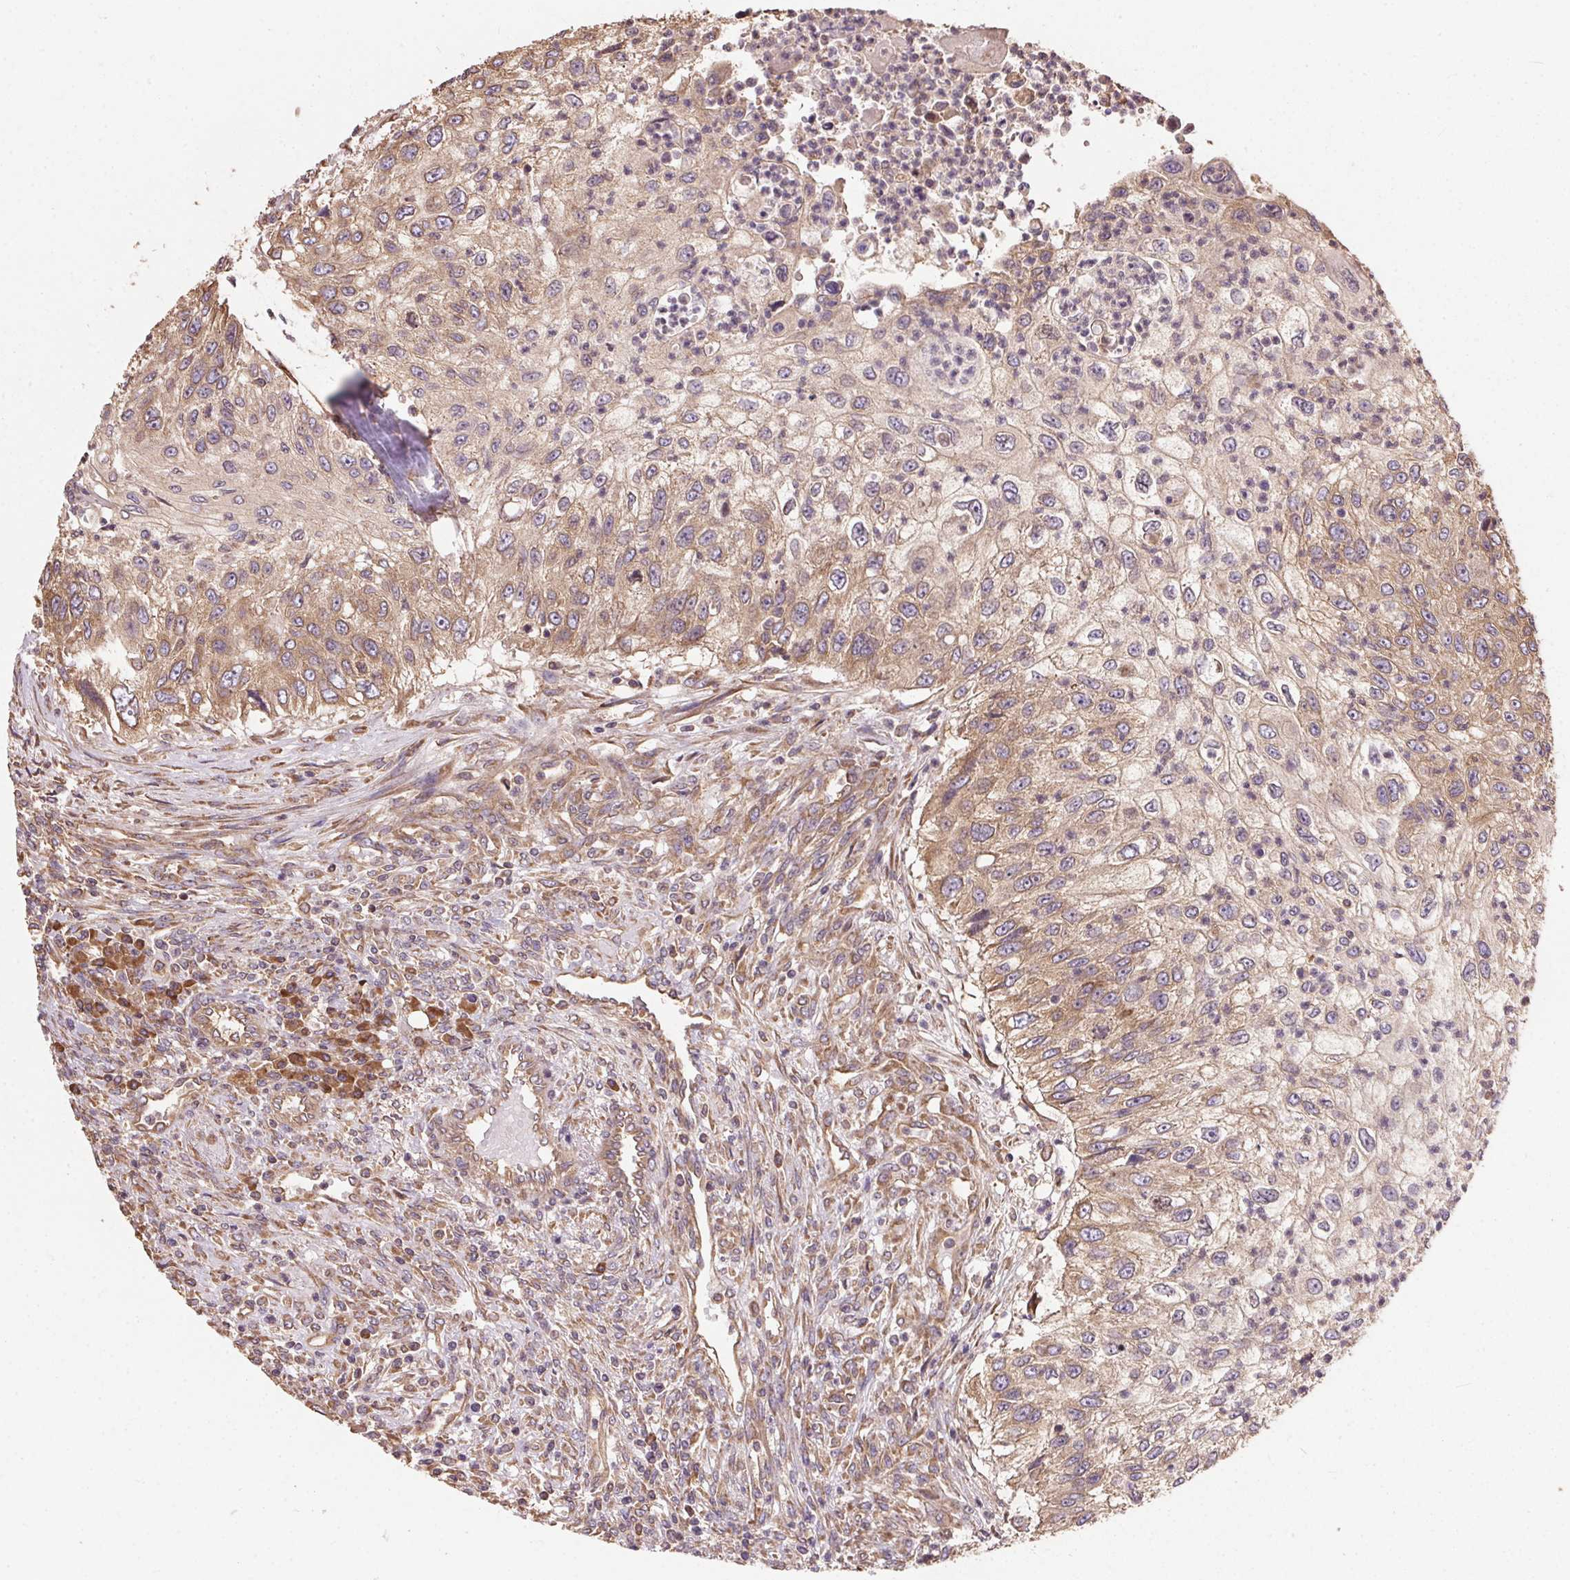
{"staining": {"intensity": "moderate", "quantity": ">75%", "location": "cytoplasmic/membranous"}, "tissue": "urothelial cancer", "cell_type": "Tumor cells", "image_type": "cancer", "snomed": [{"axis": "morphology", "description": "Urothelial carcinoma, High grade"}, {"axis": "topography", "description": "Urinary bladder"}], "caption": "Urothelial cancer stained with immunohistochemistry (IHC) exhibits moderate cytoplasmic/membranous positivity in approximately >75% of tumor cells.", "gene": "EIF2S1", "patient": {"sex": "female", "age": 60}}